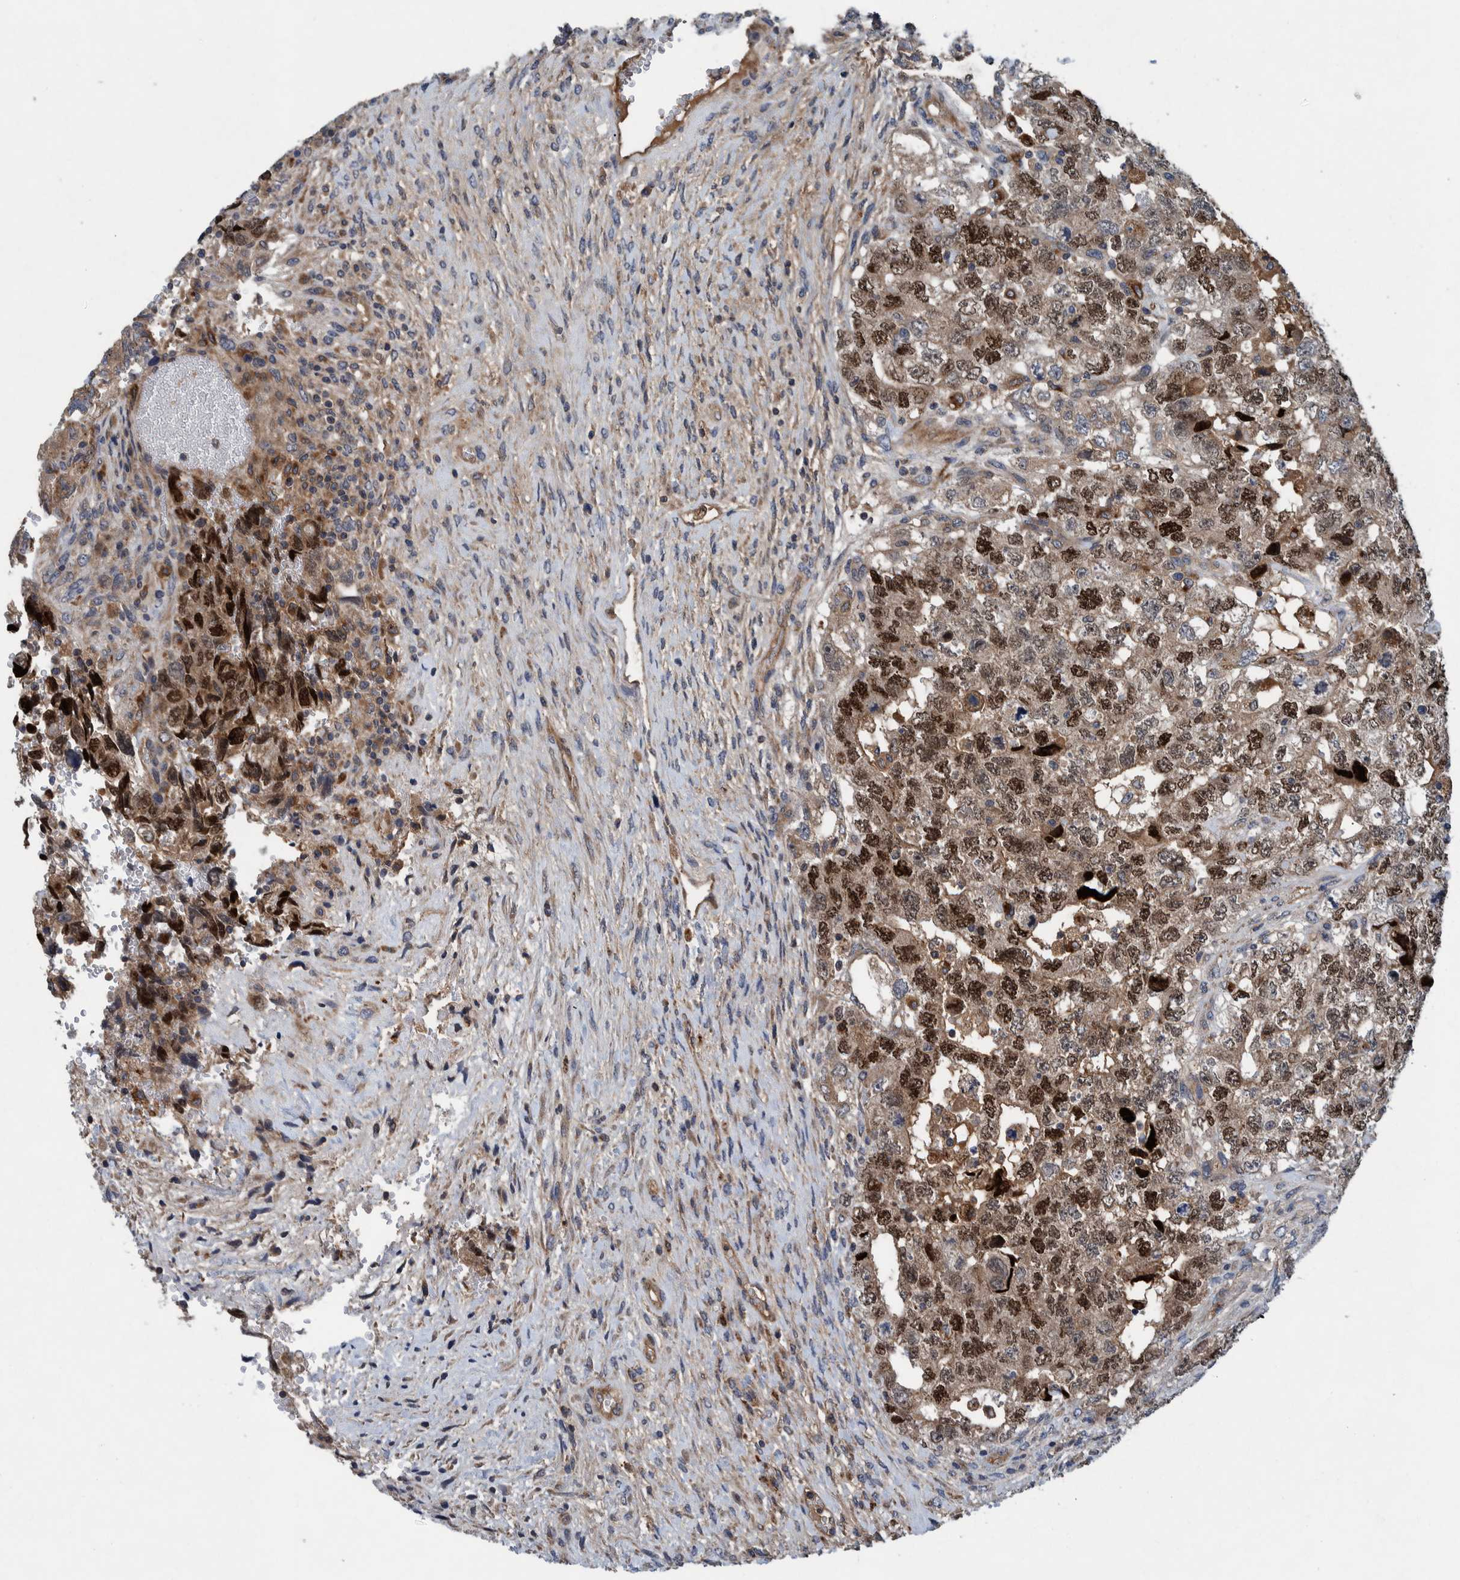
{"staining": {"intensity": "strong", "quantity": ">75%", "location": "nuclear"}, "tissue": "testis cancer", "cell_type": "Tumor cells", "image_type": "cancer", "snomed": [{"axis": "morphology", "description": "Carcinoma, Embryonal, NOS"}, {"axis": "topography", "description": "Testis"}], "caption": "DAB (3,3'-diaminobenzidine) immunohistochemical staining of embryonal carcinoma (testis) reveals strong nuclear protein positivity in about >75% of tumor cells. The staining is performed using DAB brown chromogen to label protein expression. The nuclei are counter-stained blue using hematoxylin.", "gene": "ITIH3", "patient": {"sex": "male", "age": 36}}